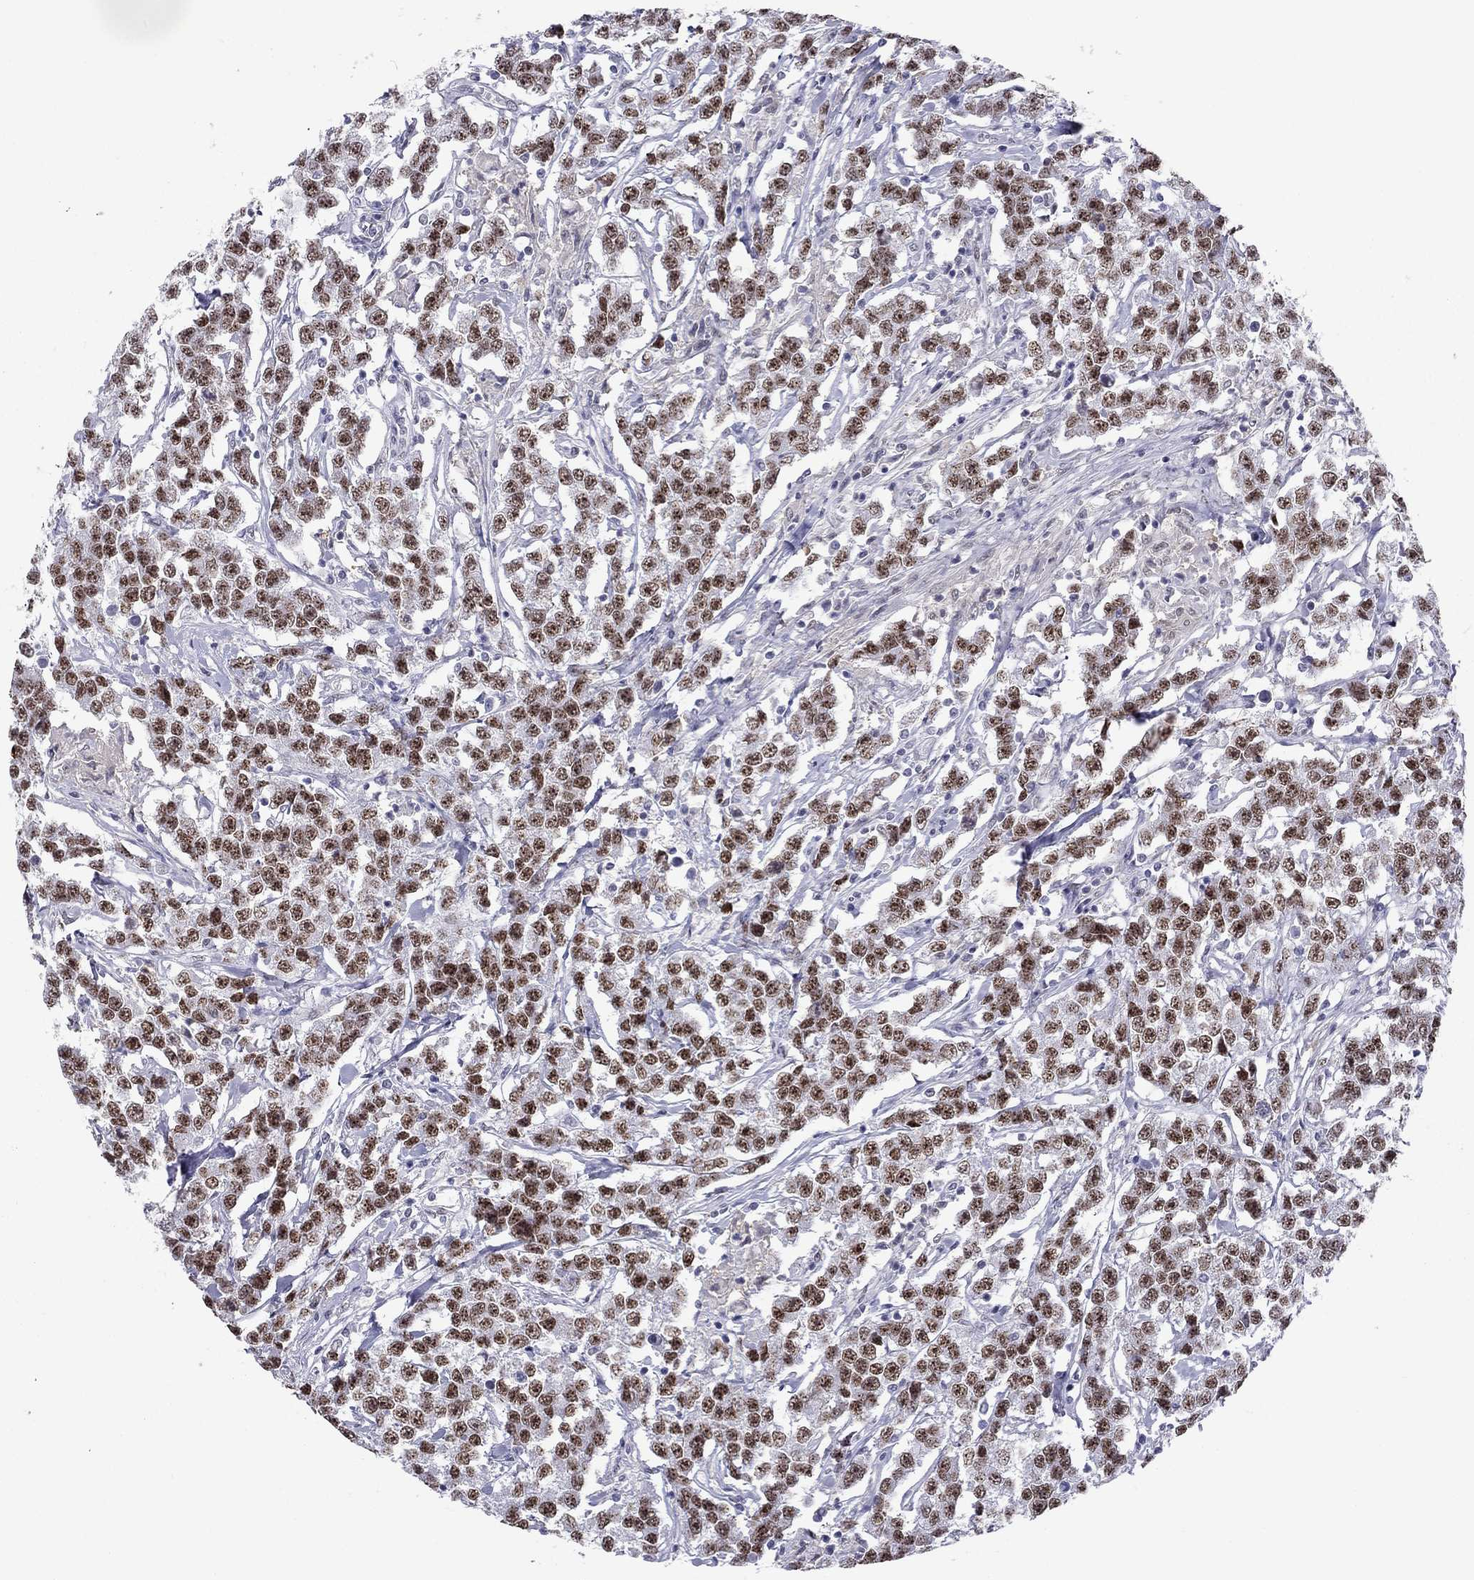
{"staining": {"intensity": "strong", "quantity": ">75%", "location": "nuclear"}, "tissue": "testis cancer", "cell_type": "Tumor cells", "image_type": "cancer", "snomed": [{"axis": "morphology", "description": "Seminoma, NOS"}, {"axis": "topography", "description": "Testis"}], "caption": "This image demonstrates immunohistochemistry staining of human testis cancer, with high strong nuclear positivity in approximately >75% of tumor cells.", "gene": "DOT1L", "patient": {"sex": "male", "age": 59}}